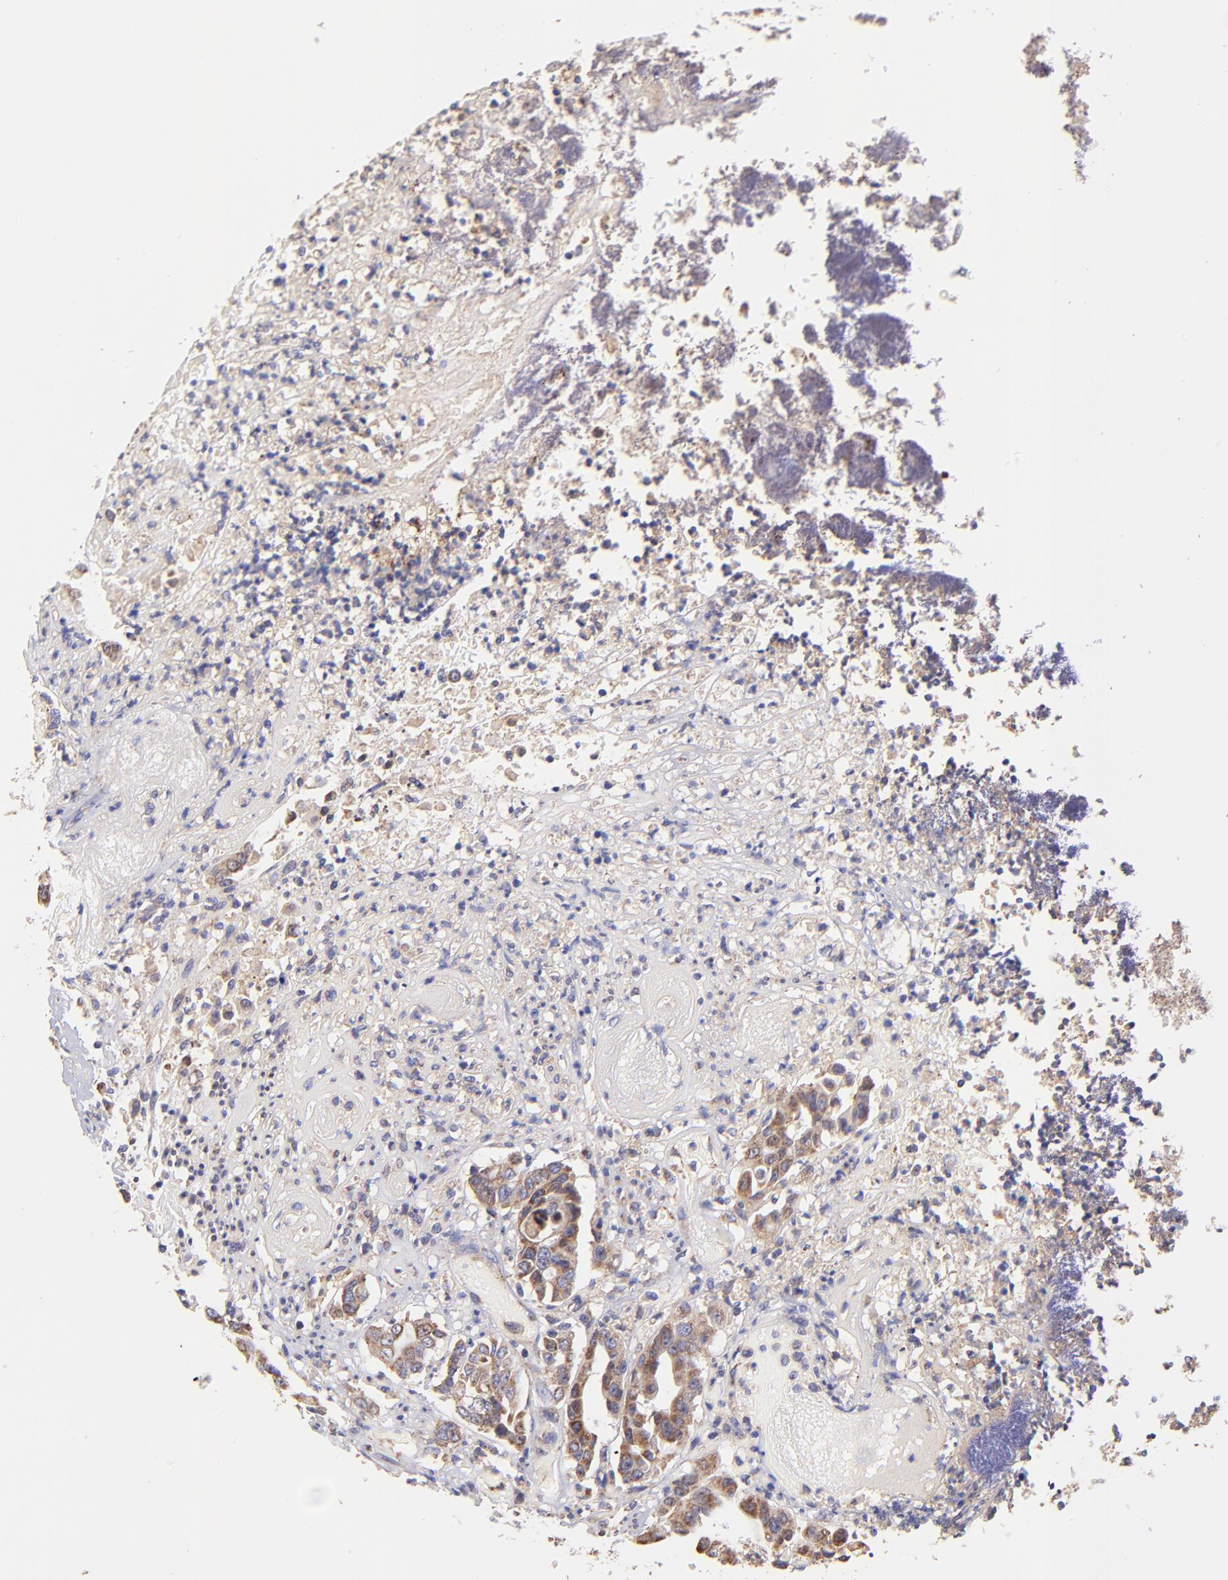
{"staining": {"intensity": "moderate", "quantity": ">75%", "location": "cytoplasmic/membranous"}, "tissue": "colorectal cancer", "cell_type": "Tumor cells", "image_type": "cancer", "snomed": [{"axis": "morphology", "description": "Adenocarcinoma, NOS"}, {"axis": "topography", "description": "Colon"}], "caption": "Adenocarcinoma (colorectal) stained with a protein marker demonstrates moderate staining in tumor cells.", "gene": "PREX1", "patient": {"sex": "female", "age": 70}}